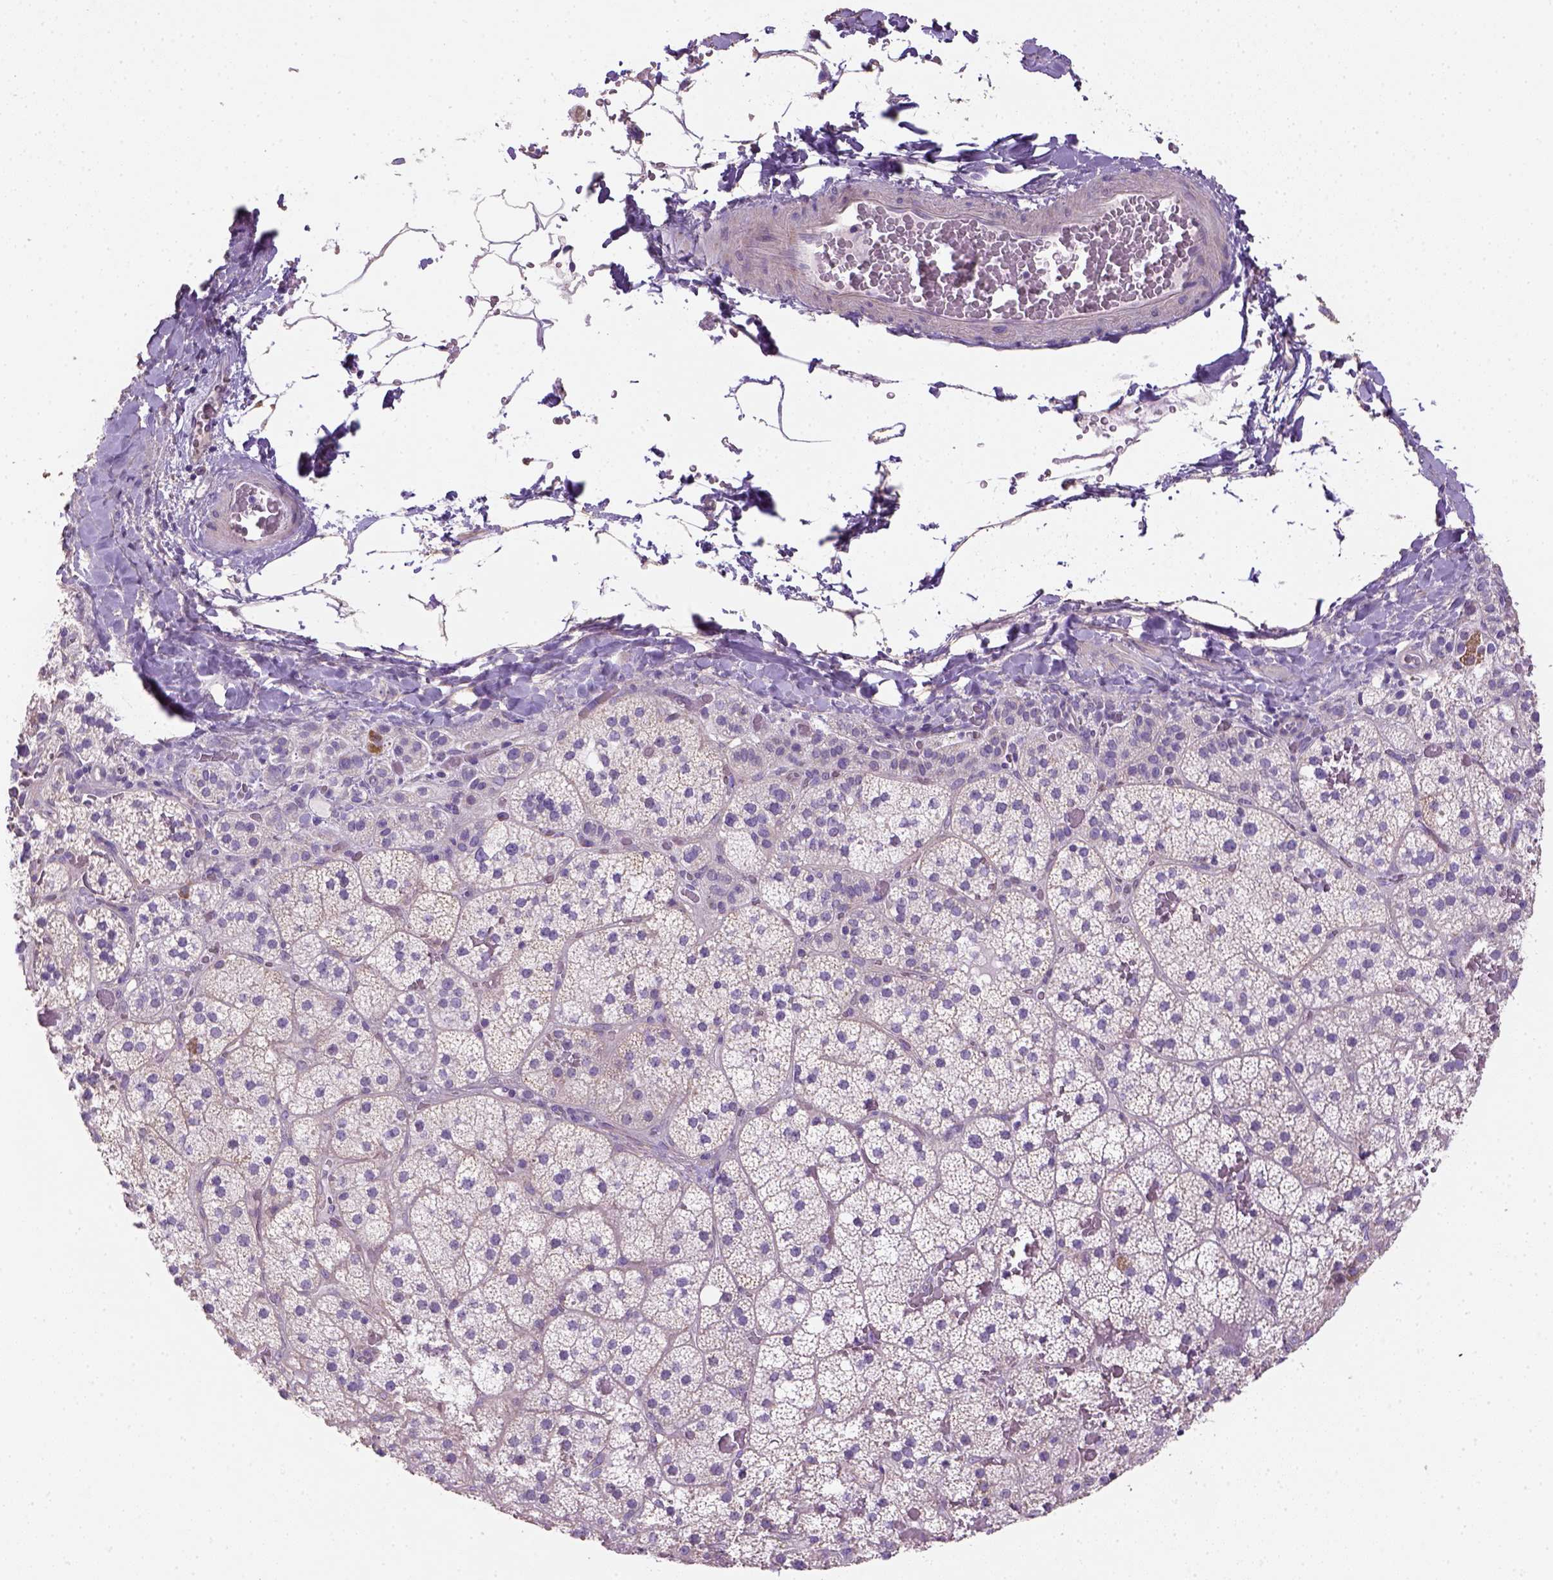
{"staining": {"intensity": "negative", "quantity": "none", "location": "none"}, "tissue": "adrenal gland", "cell_type": "Glandular cells", "image_type": "normal", "snomed": [{"axis": "morphology", "description": "Normal tissue, NOS"}, {"axis": "topography", "description": "Adrenal gland"}], "caption": "There is no significant positivity in glandular cells of adrenal gland. Brightfield microscopy of IHC stained with DAB (brown) and hematoxylin (blue), captured at high magnification.", "gene": "HTRA1", "patient": {"sex": "male", "age": 53}}